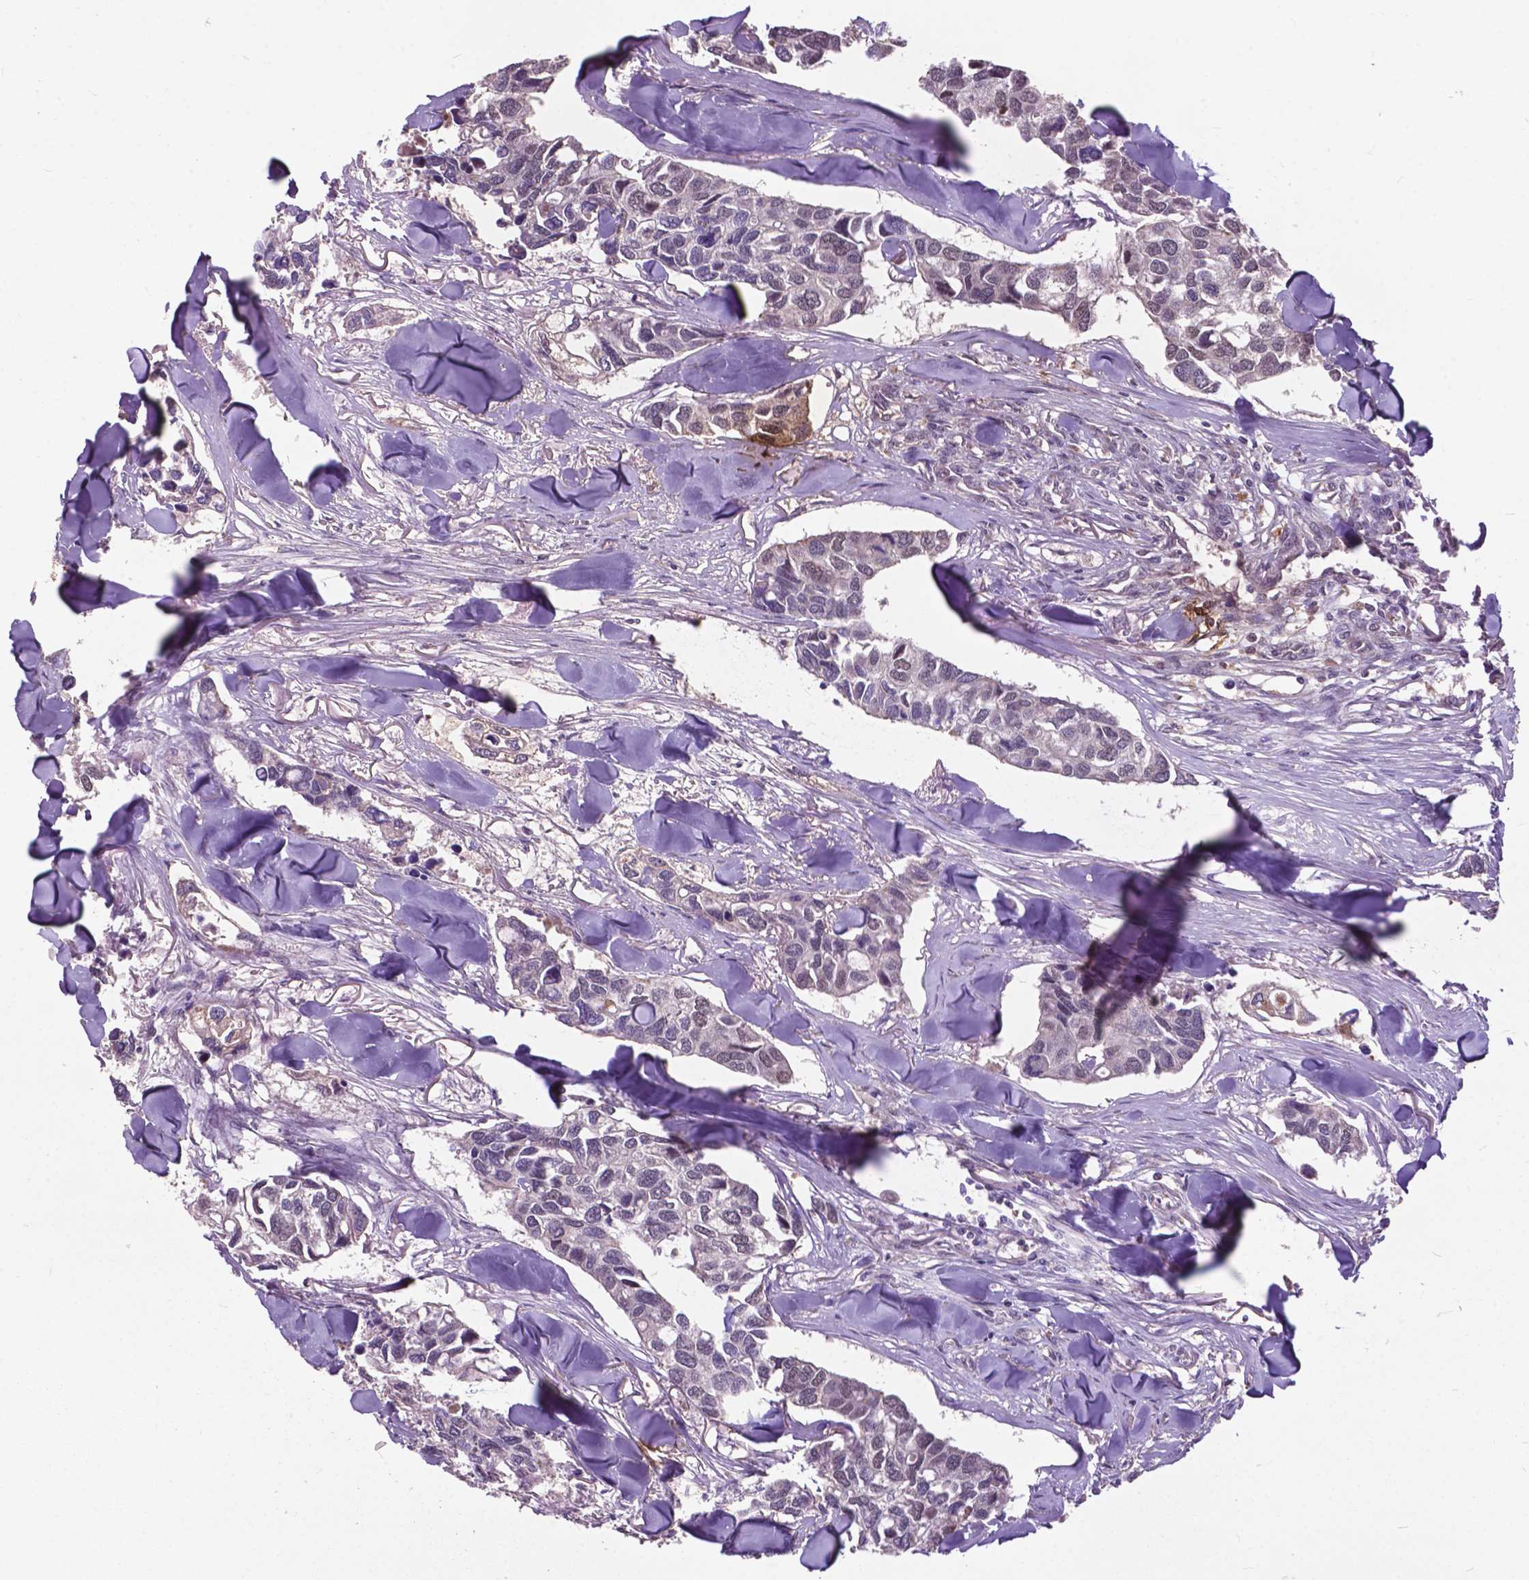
{"staining": {"intensity": "negative", "quantity": "none", "location": "none"}, "tissue": "breast cancer", "cell_type": "Tumor cells", "image_type": "cancer", "snomed": [{"axis": "morphology", "description": "Duct carcinoma"}, {"axis": "topography", "description": "Breast"}], "caption": "Protein analysis of breast invasive ductal carcinoma displays no significant expression in tumor cells.", "gene": "MSH2", "patient": {"sex": "female", "age": 83}}